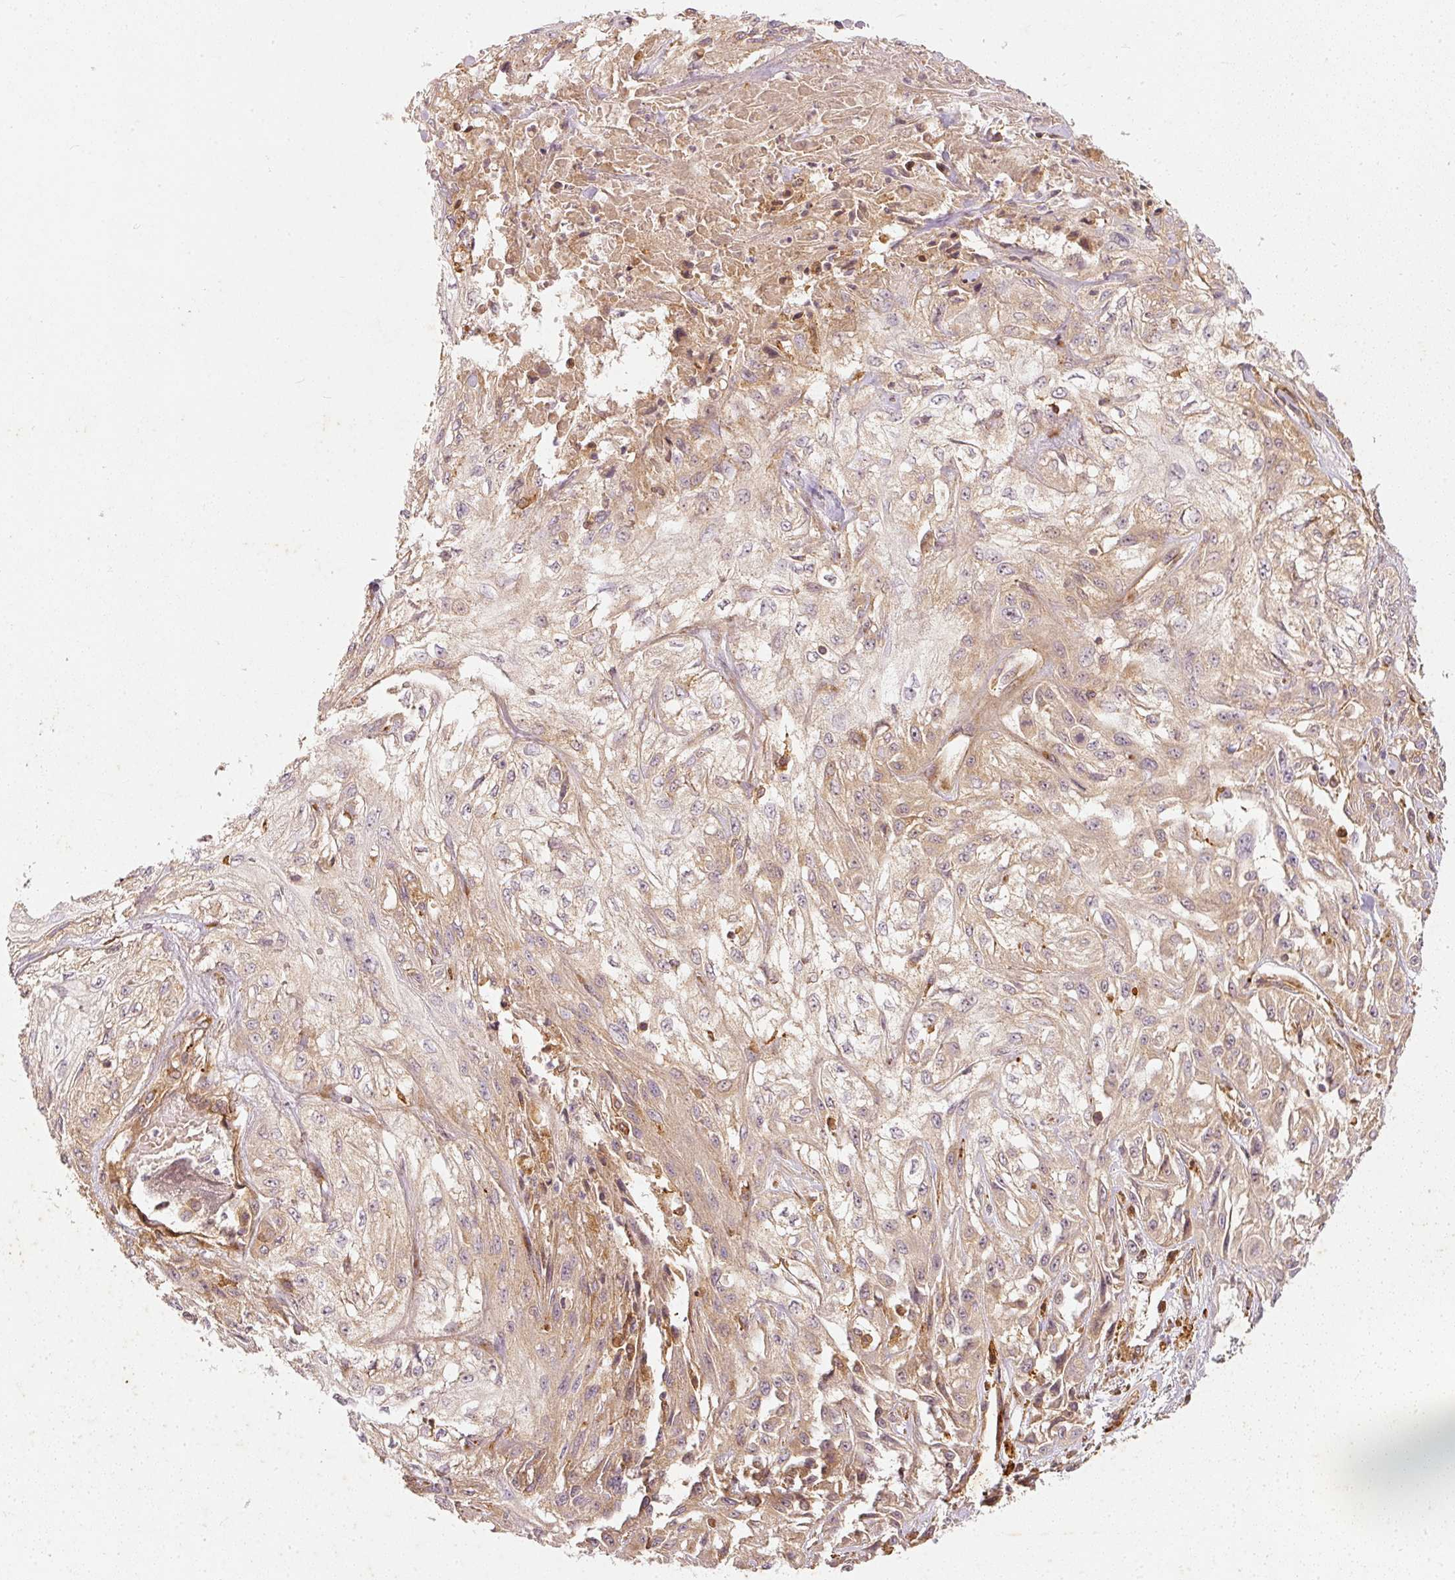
{"staining": {"intensity": "weak", "quantity": "25%-75%", "location": "cytoplasmic/membranous"}, "tissue": "skin cancer", "cell_type": "Tumor cells", "image_type": "cancer", "snomed": [{"axis": "morphology", "description": "Squamous cell carcinoma, NOS"}, {"axis": "morphology", "description": "Squamous cell carcinoma, metastatic, NOS"}, {"axis": "topography", "description": "Skin"}, {"axis": "topography", "description": "Lymph node"}], "caption": "Skin cancer (squamous cell carcinoma) tissue displays weak cytoplasmic/membranous staining in about 25%-75% of tumor cells (DAB (3,3'-diaminobenzidine) IHC, brown staining for protein, blue staining for nuclei).", "gene": "ZNF580", "patient": {"sex": "male", "age": 75}}